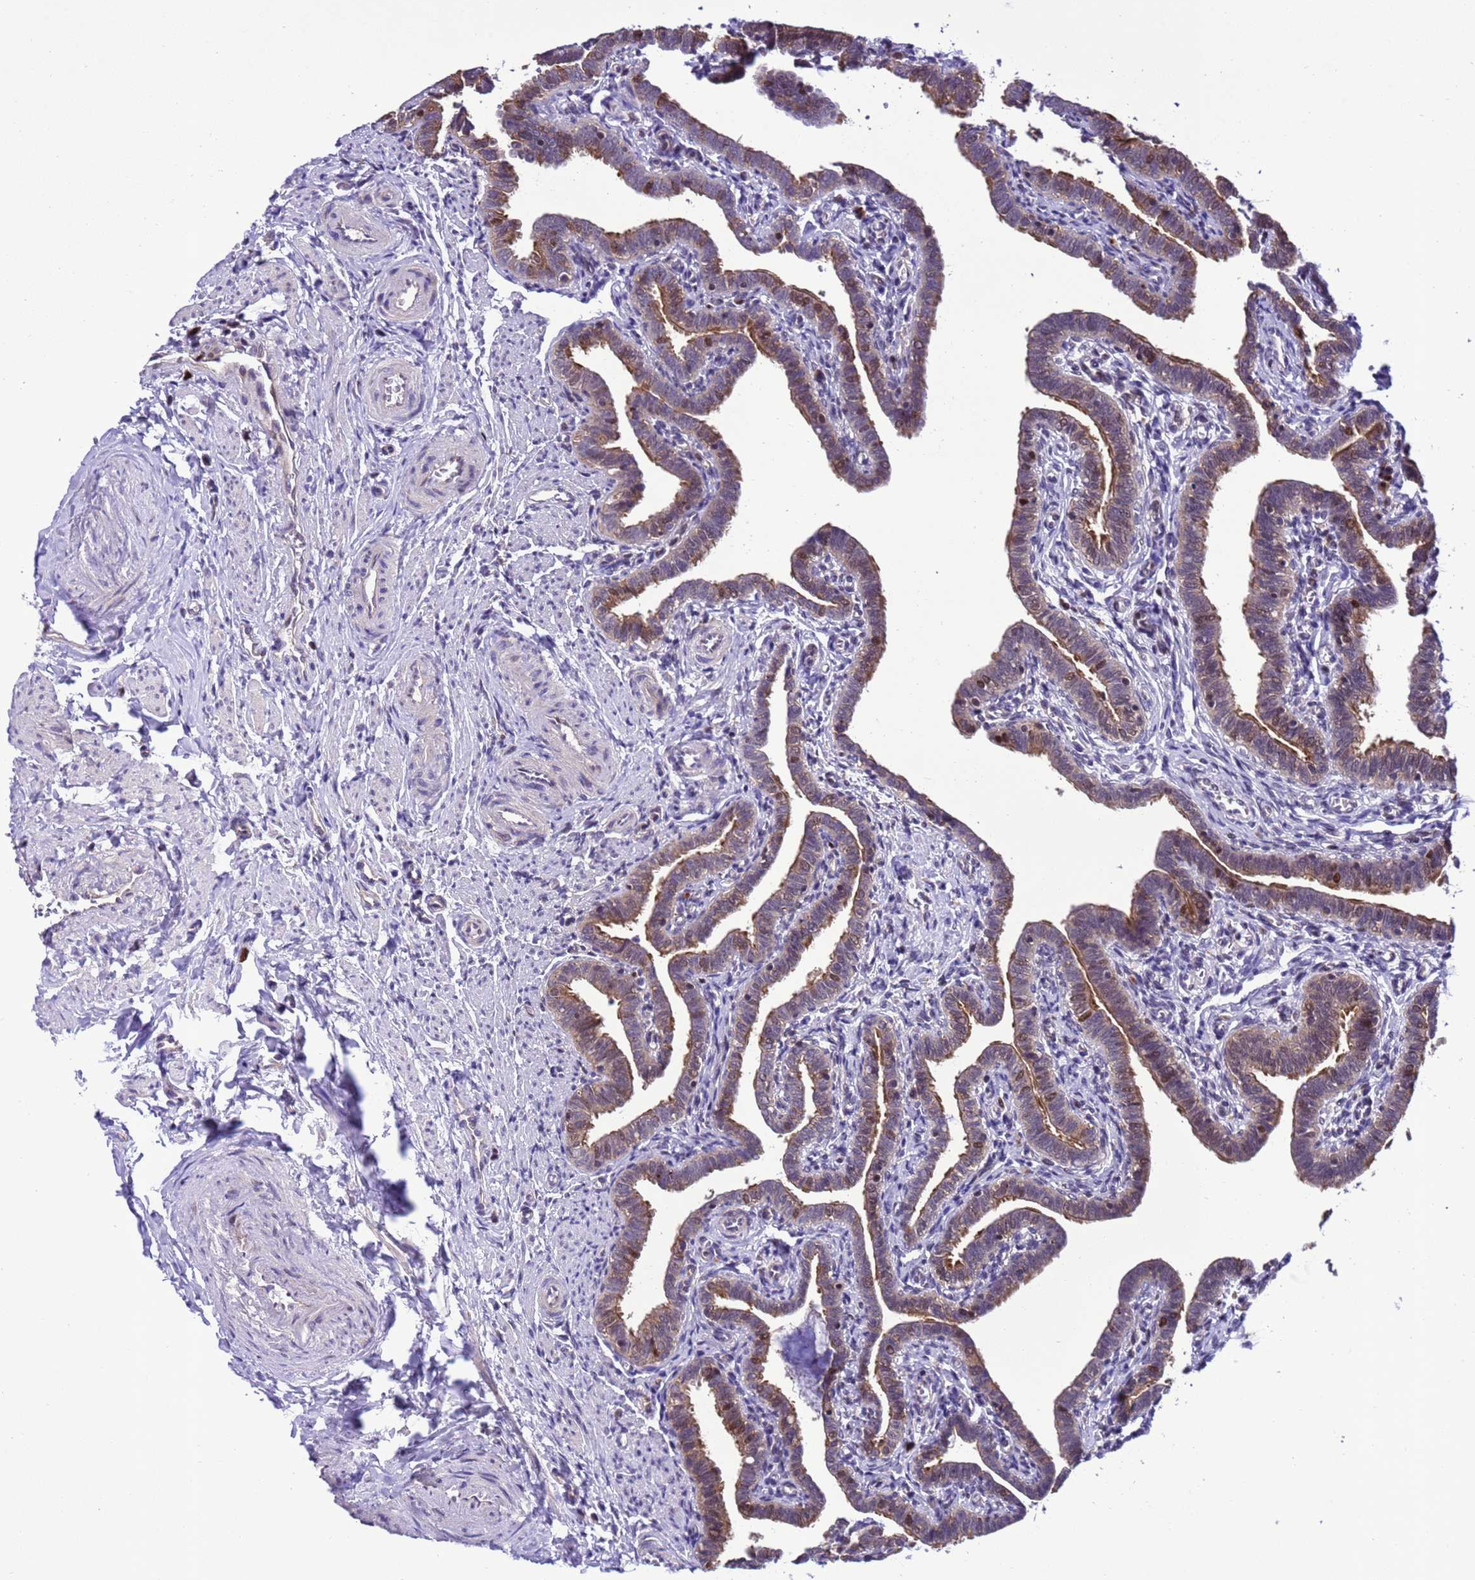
{"staining": {"intensity": "moderate", "quantity": "25%-75%", "location": "cytoplasmic/membranous"}, "tissue": "fallopian tube", "cell_type": "Glandular cells", "image_type": "normal", "snomed": [{"axis": "morphology", "description": "Normal tissue, NOS"}, {"axis": "topography", "description": "Fallopian tube"}], "caption": "A brown stain shows moderate cytoplasmic/membranous expression of a protein in glandular cells of benign human fallopian tube. Immunohistochemistry (ihc) stains the protein of interest in brown and the nuclei are stained blue.", "gene": "RASD1", "patient": {"sex": "female", "age": 36}}